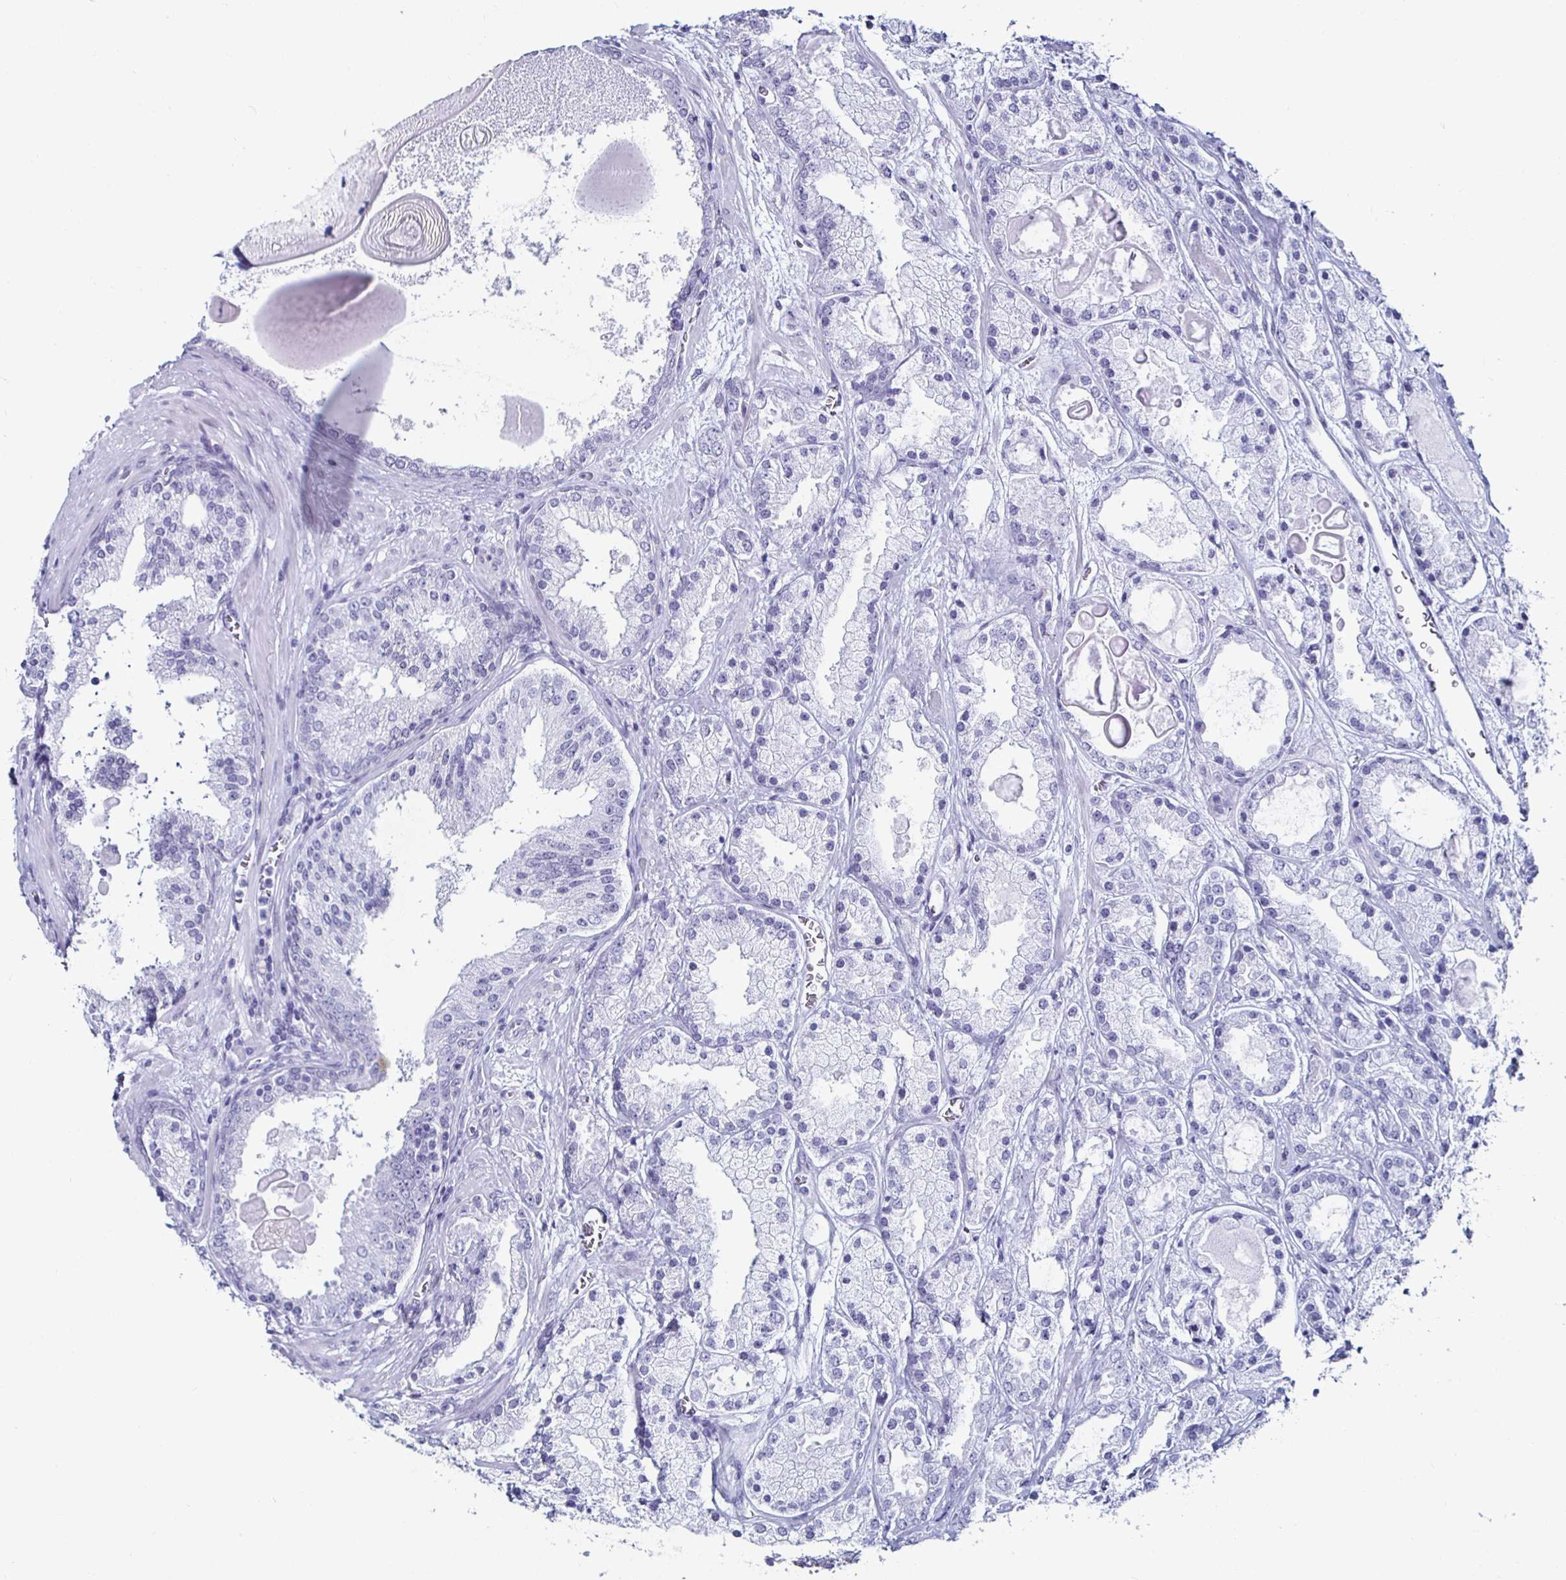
{"staining": {"intensity": "negative", "quantity": "none", "location": "none"}, "tissue": "prostate cancer", "cell_type": "Tumor cells", "image_type": "cancer", "snomed": [{"axis": "morphology", "description": "Adenocarcinoma, High grade"}, {"axis": "topography", "description": "Prostate"}], "caption": "Prostate high-grade adenocarcinoma stained for a protein using IHC shows no positivity tumor cells.", "gene": "KRT4", "patient": {"sex": "male", "age": 67}}